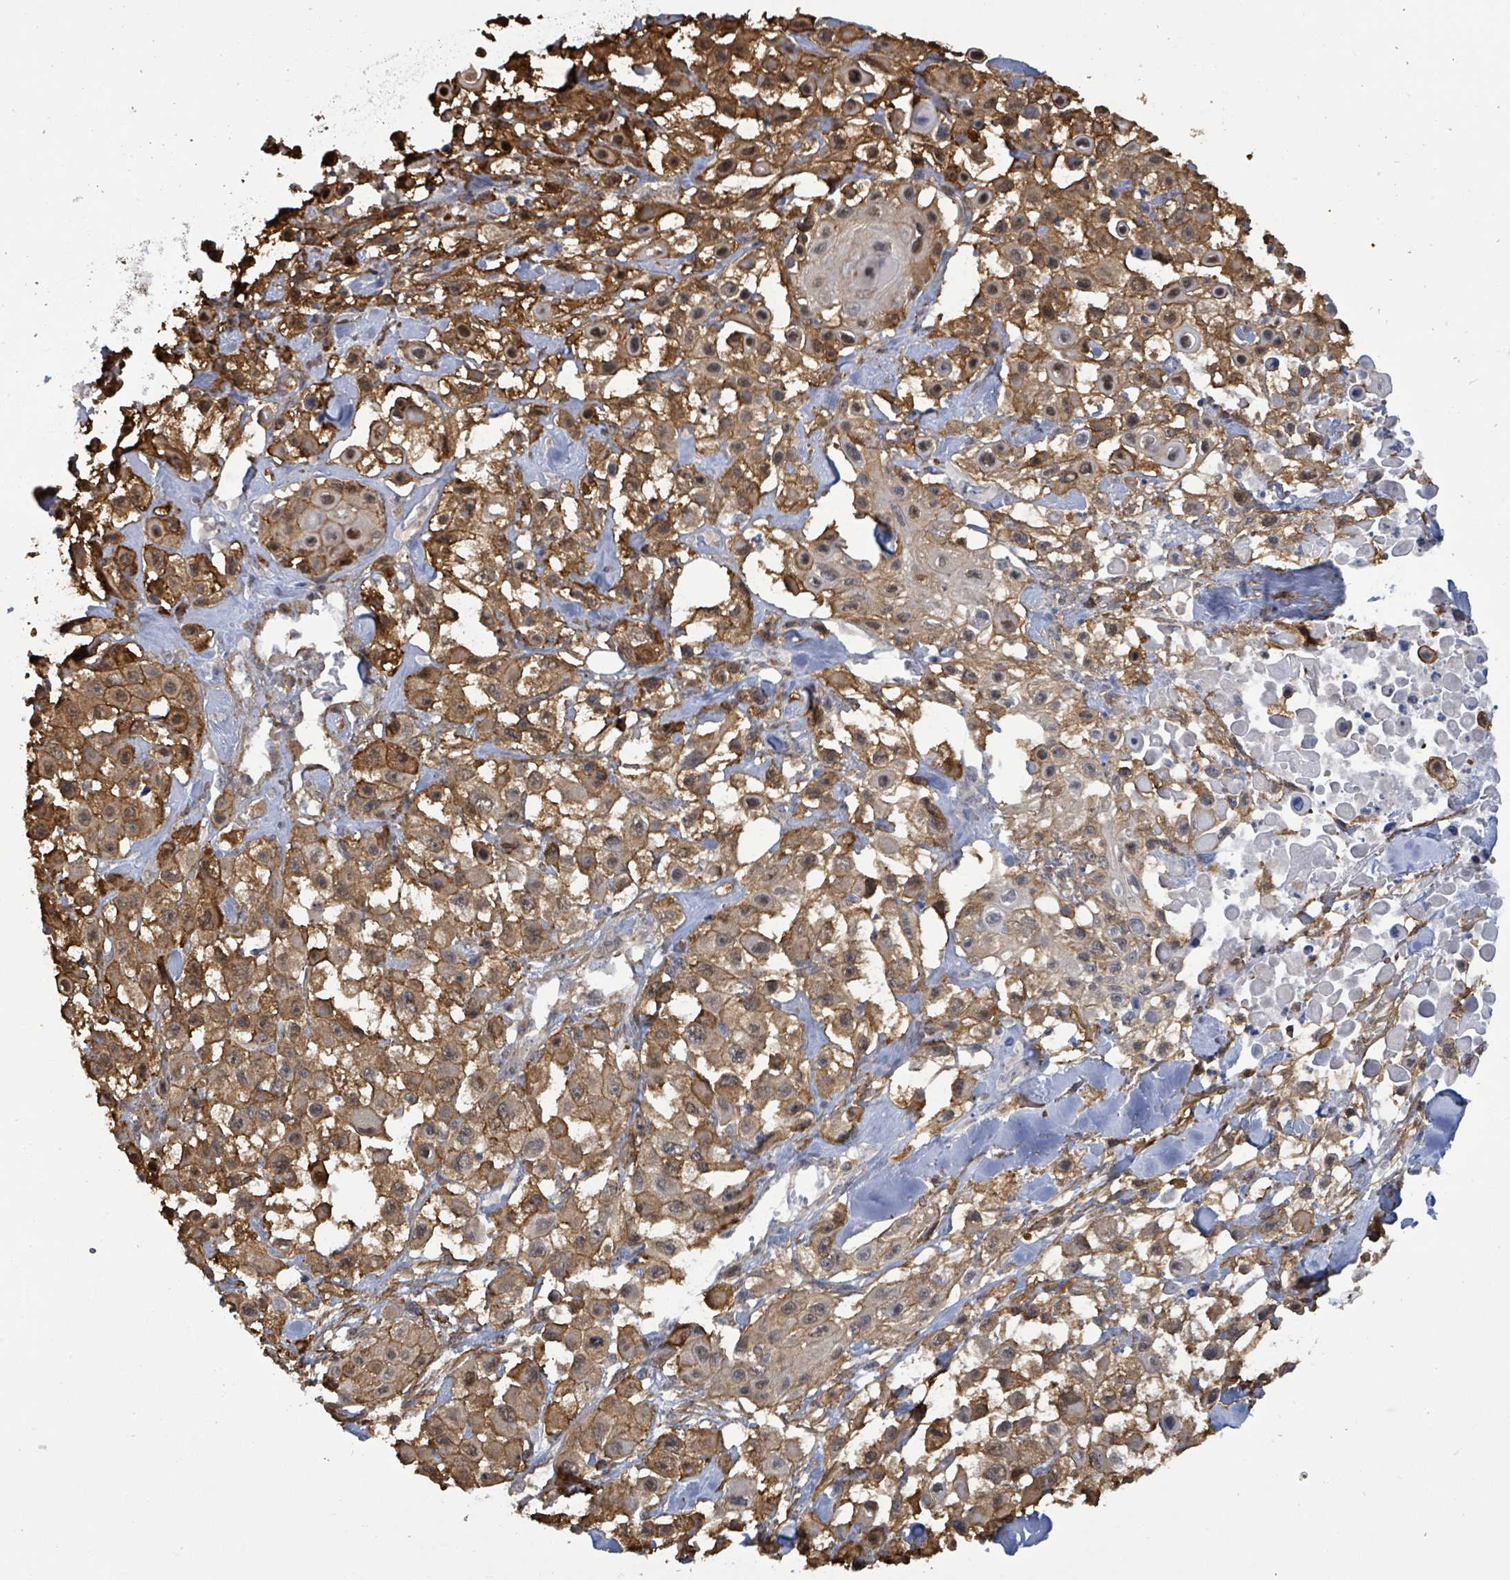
{"staining": {"intensity": "moderate", "quantity": ">75%", "location": "cytoplasmic/membranous,nuclear"}, "tissue": "skin cancer", "cell_type": "Tumor cells", "image_type": "cancer", "snomed": [{"axis": "morphology", "description": "Squamous cell carcinoma, NOS"}, {"axis": "topography", "description": "Skin"}], "caption": "This histopathology image demonstrates immunohistochemistry (IHC) staining of human squamous cell carcinoma (skin), with medium moderate cytoplasmic/membranous and nuclear expression in about >75% of tumor cells.", "gene": "PRKRIP1", "patient": {"sex": "male", "age": 63}}